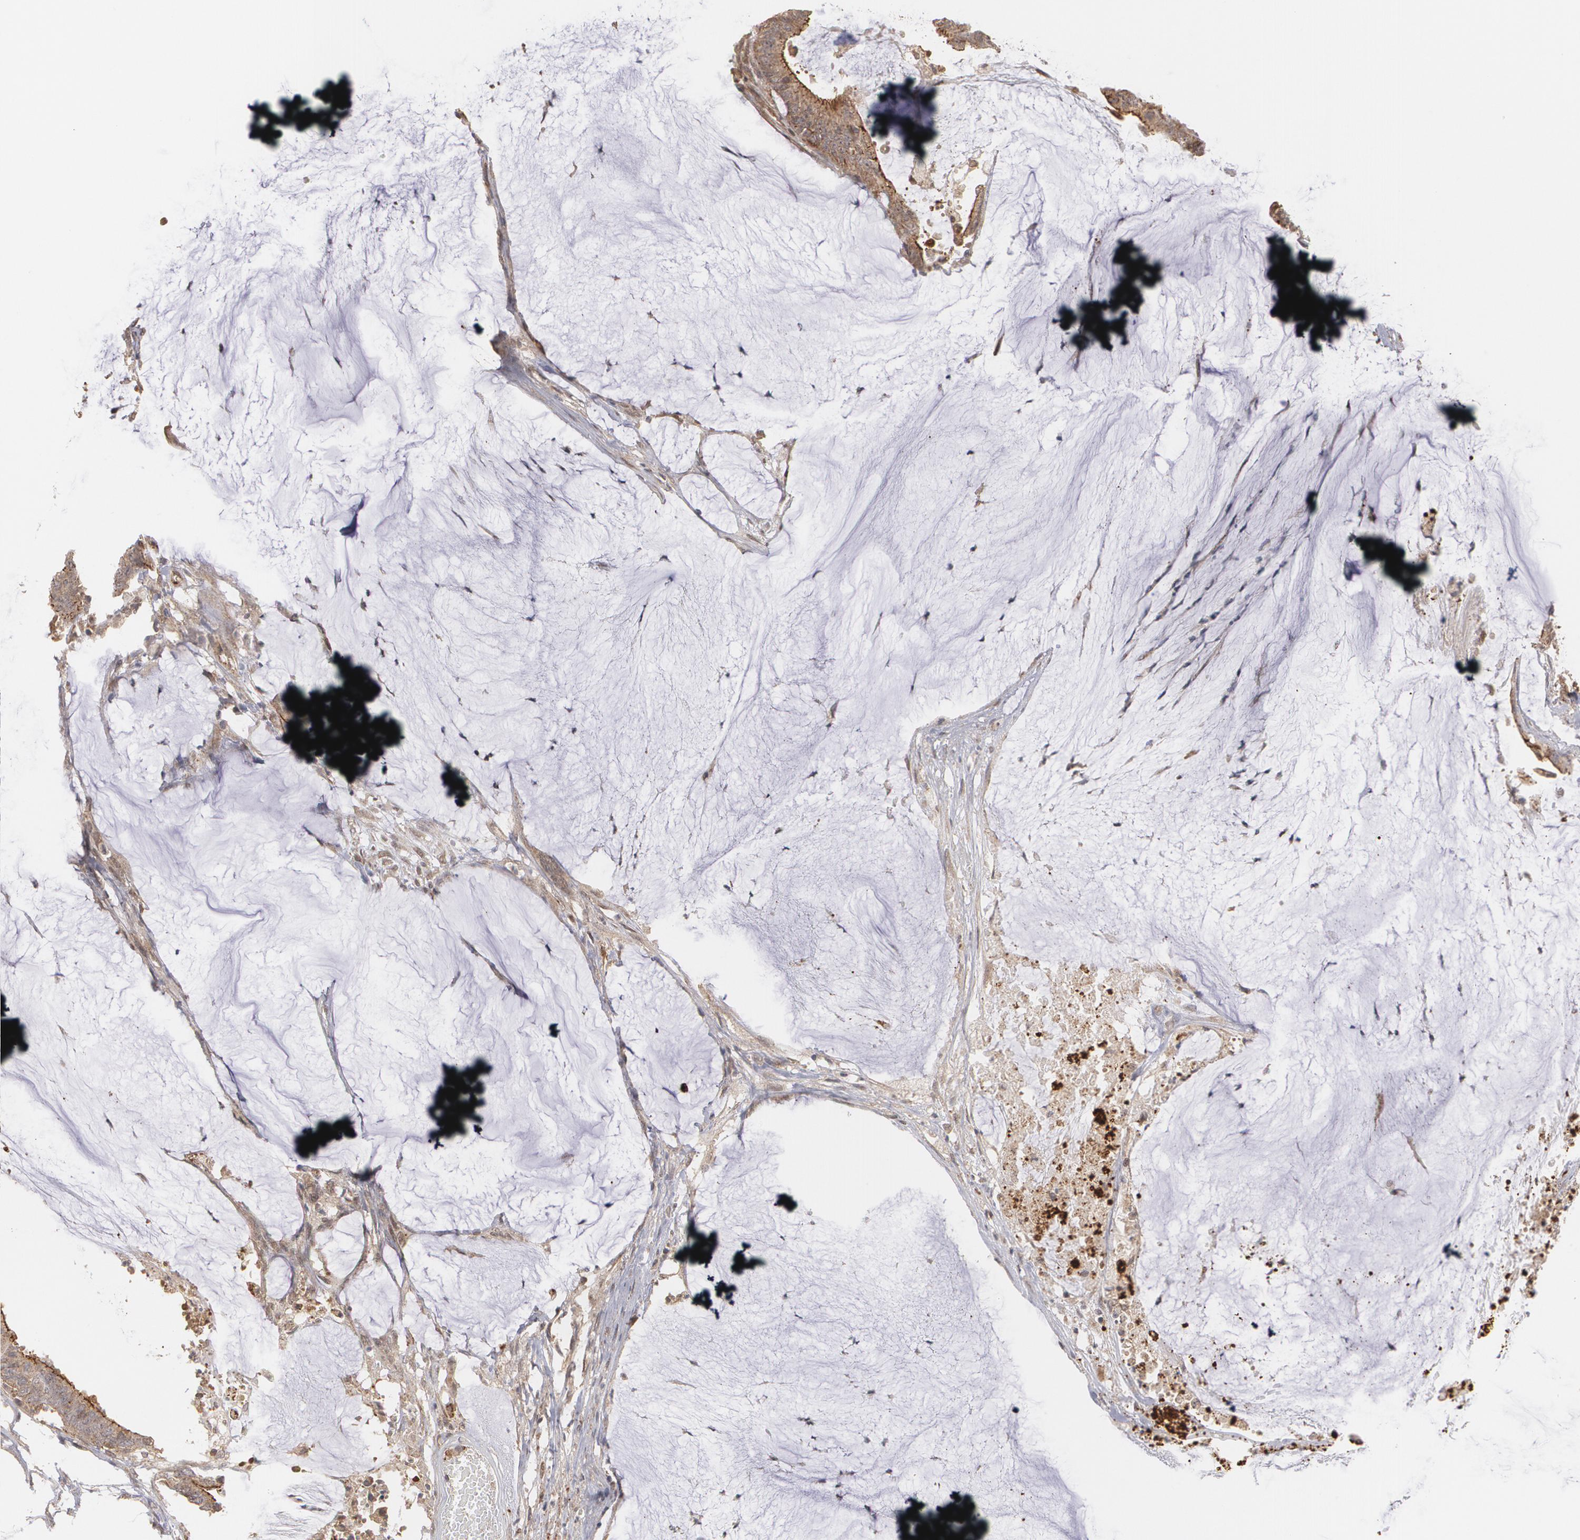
{"staining": {"intensity": "moderate", "quantity": ">75%", "location": "cytoplasmic/membranous"}, "tissue": "colorectal cancer", "cell_type": "Tumor cells", "image_type": "cancer", "snomed": [{"axis": "morphology", "description": "Adenocarcinoma, NOS"}, {"axis": "topography", "description": "Rectum"}], "caption": "About >75% of tumor cells in human colorectal cancer (adenocarcinoma) demonstrate moderate cytoplasmic/membranous protein expression as visualized by brown immunohistochemical staining.", "gene": "TJP1", "patient": {"sex": "female", "age": 66}}